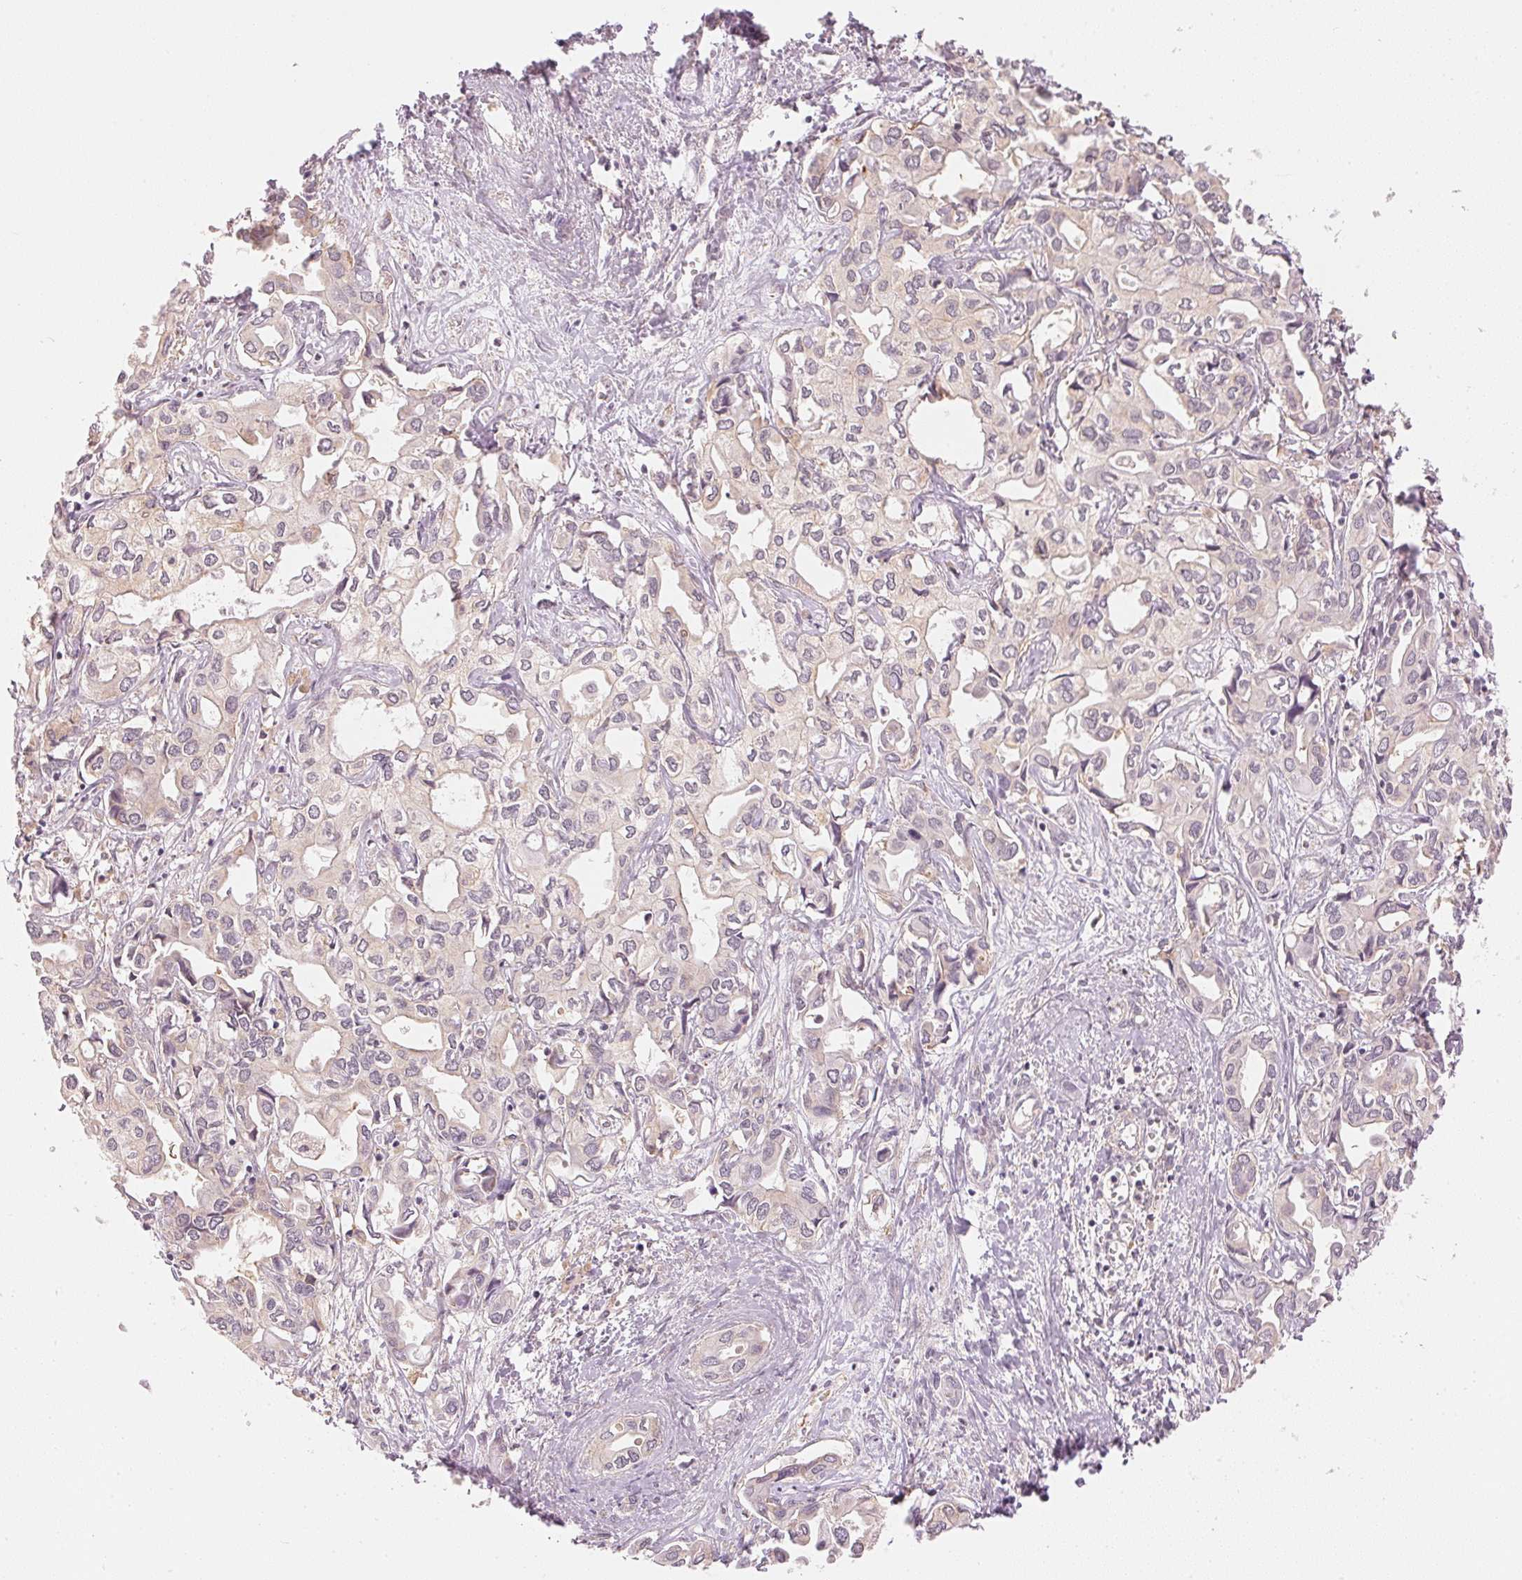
{"staining": {"intensity": "negative", "quantity": "none", "location": "none"}, "tissue": "liver cancer", "cell_type": "Tumor cells", "image_type": "cancer", "snomed": [{"axis": "morphology", "description": "Cholangiocarcinoma"}, {"axis": "topography", "description": "Liver"}], "caption": "DAB (3,3'-diaminobenzidine) immunohistochemical staining of liver cholangiocarcinoma demonstrates no significant positivity in tumor cells.", "gene": "KPRP", "patient": {"sex": "female", "age": 64}}